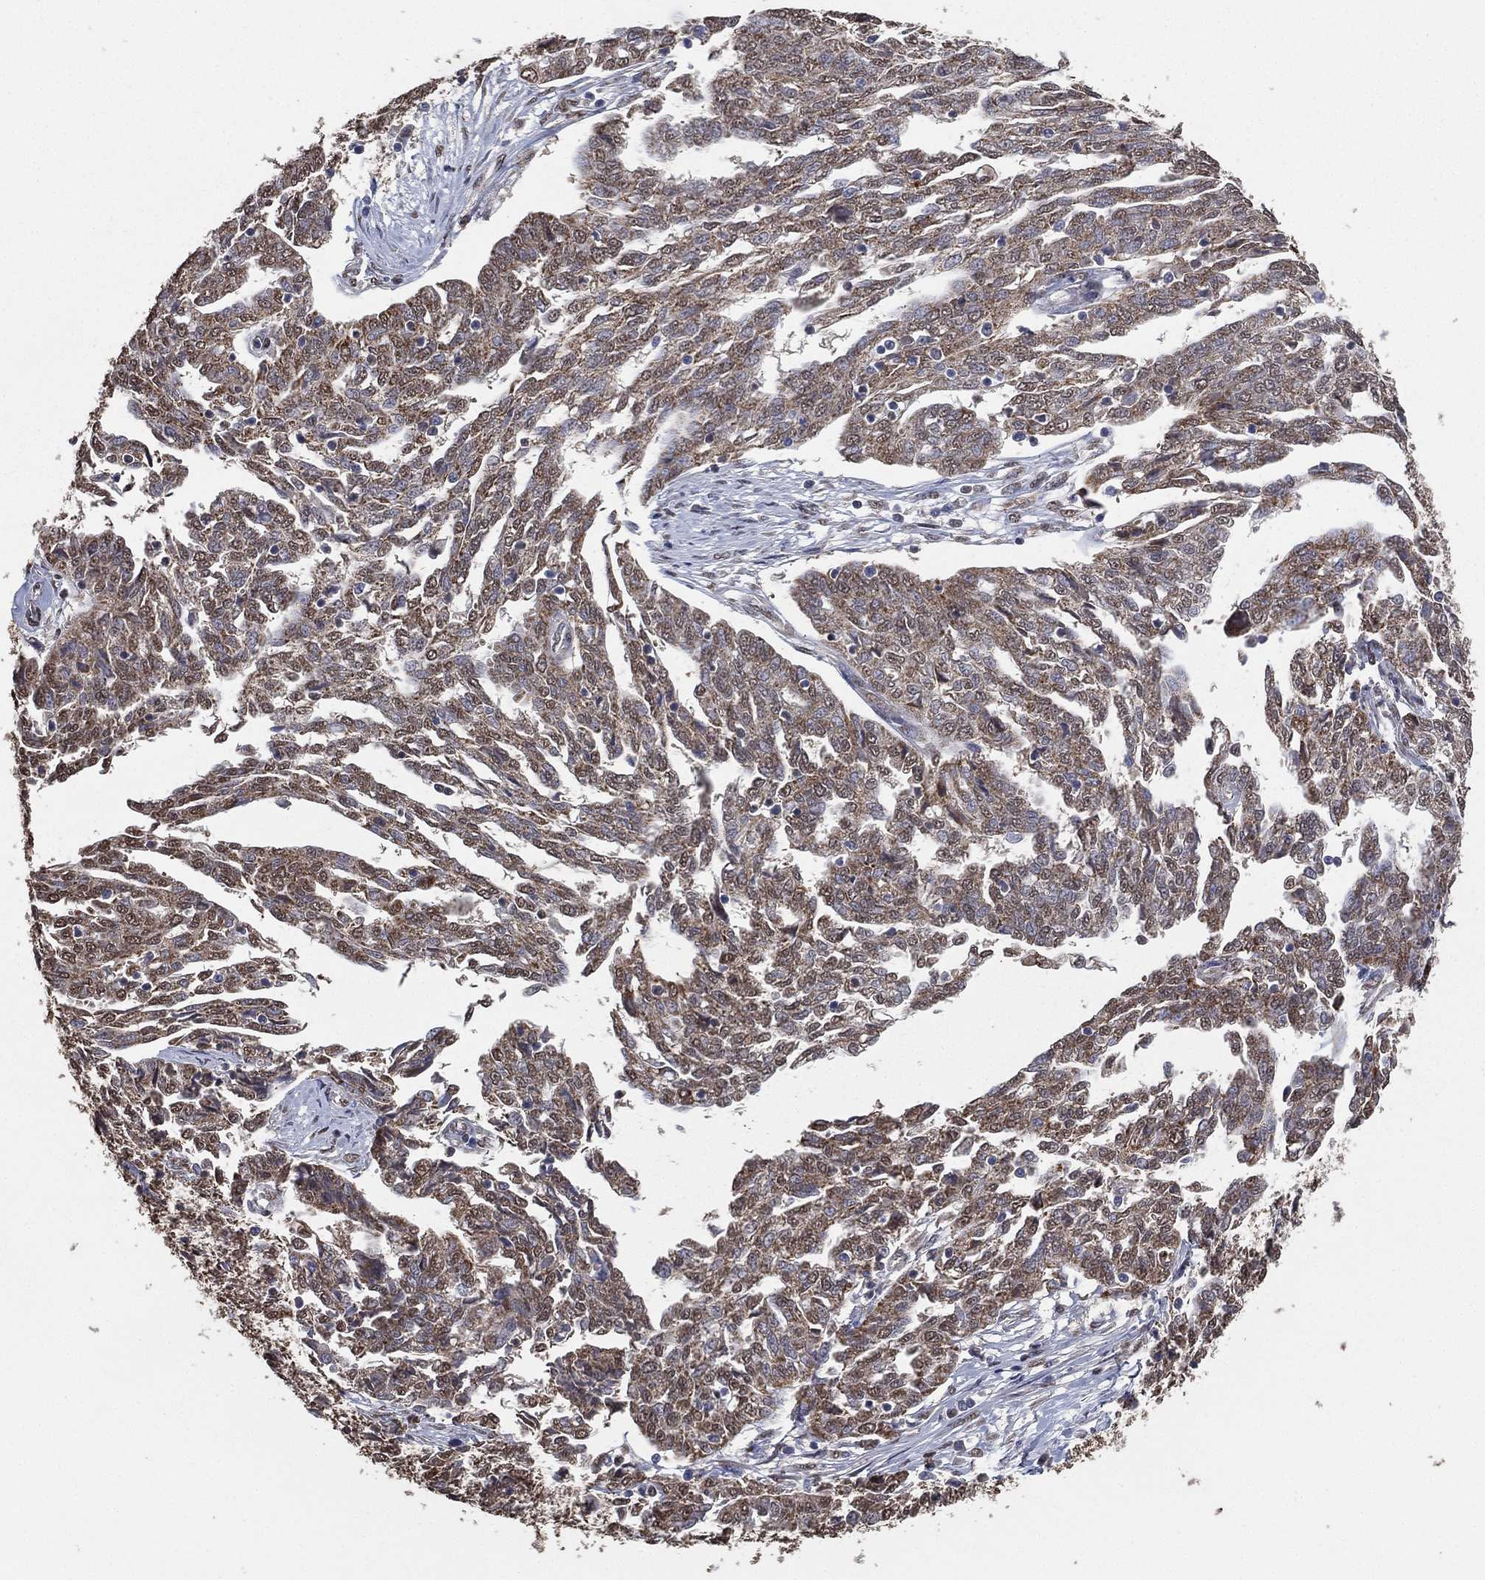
{"staining": {"intensity": "weak", "quantity": "25%-75%", "location": "cytoplasmic/membranous"}, "tissue": "ovarian cancer", "cell_type": "Tumor cells", "image_type": "cancer", "snomed": [{"axis": "morphology", "description": "Cystadenocarcinoma, serous, NOS"}, {"axis": "topography", "description": "Ovary"}], "caption": "IHC of human serous cystadenocarcinoma (ovarian) displays low levels of weak cytoplasmic/membranous staining in approximately 25%-75% of tumor cells.", "gene": "ALDH7A1", "patient": {"sex": "female", "age": 67}}